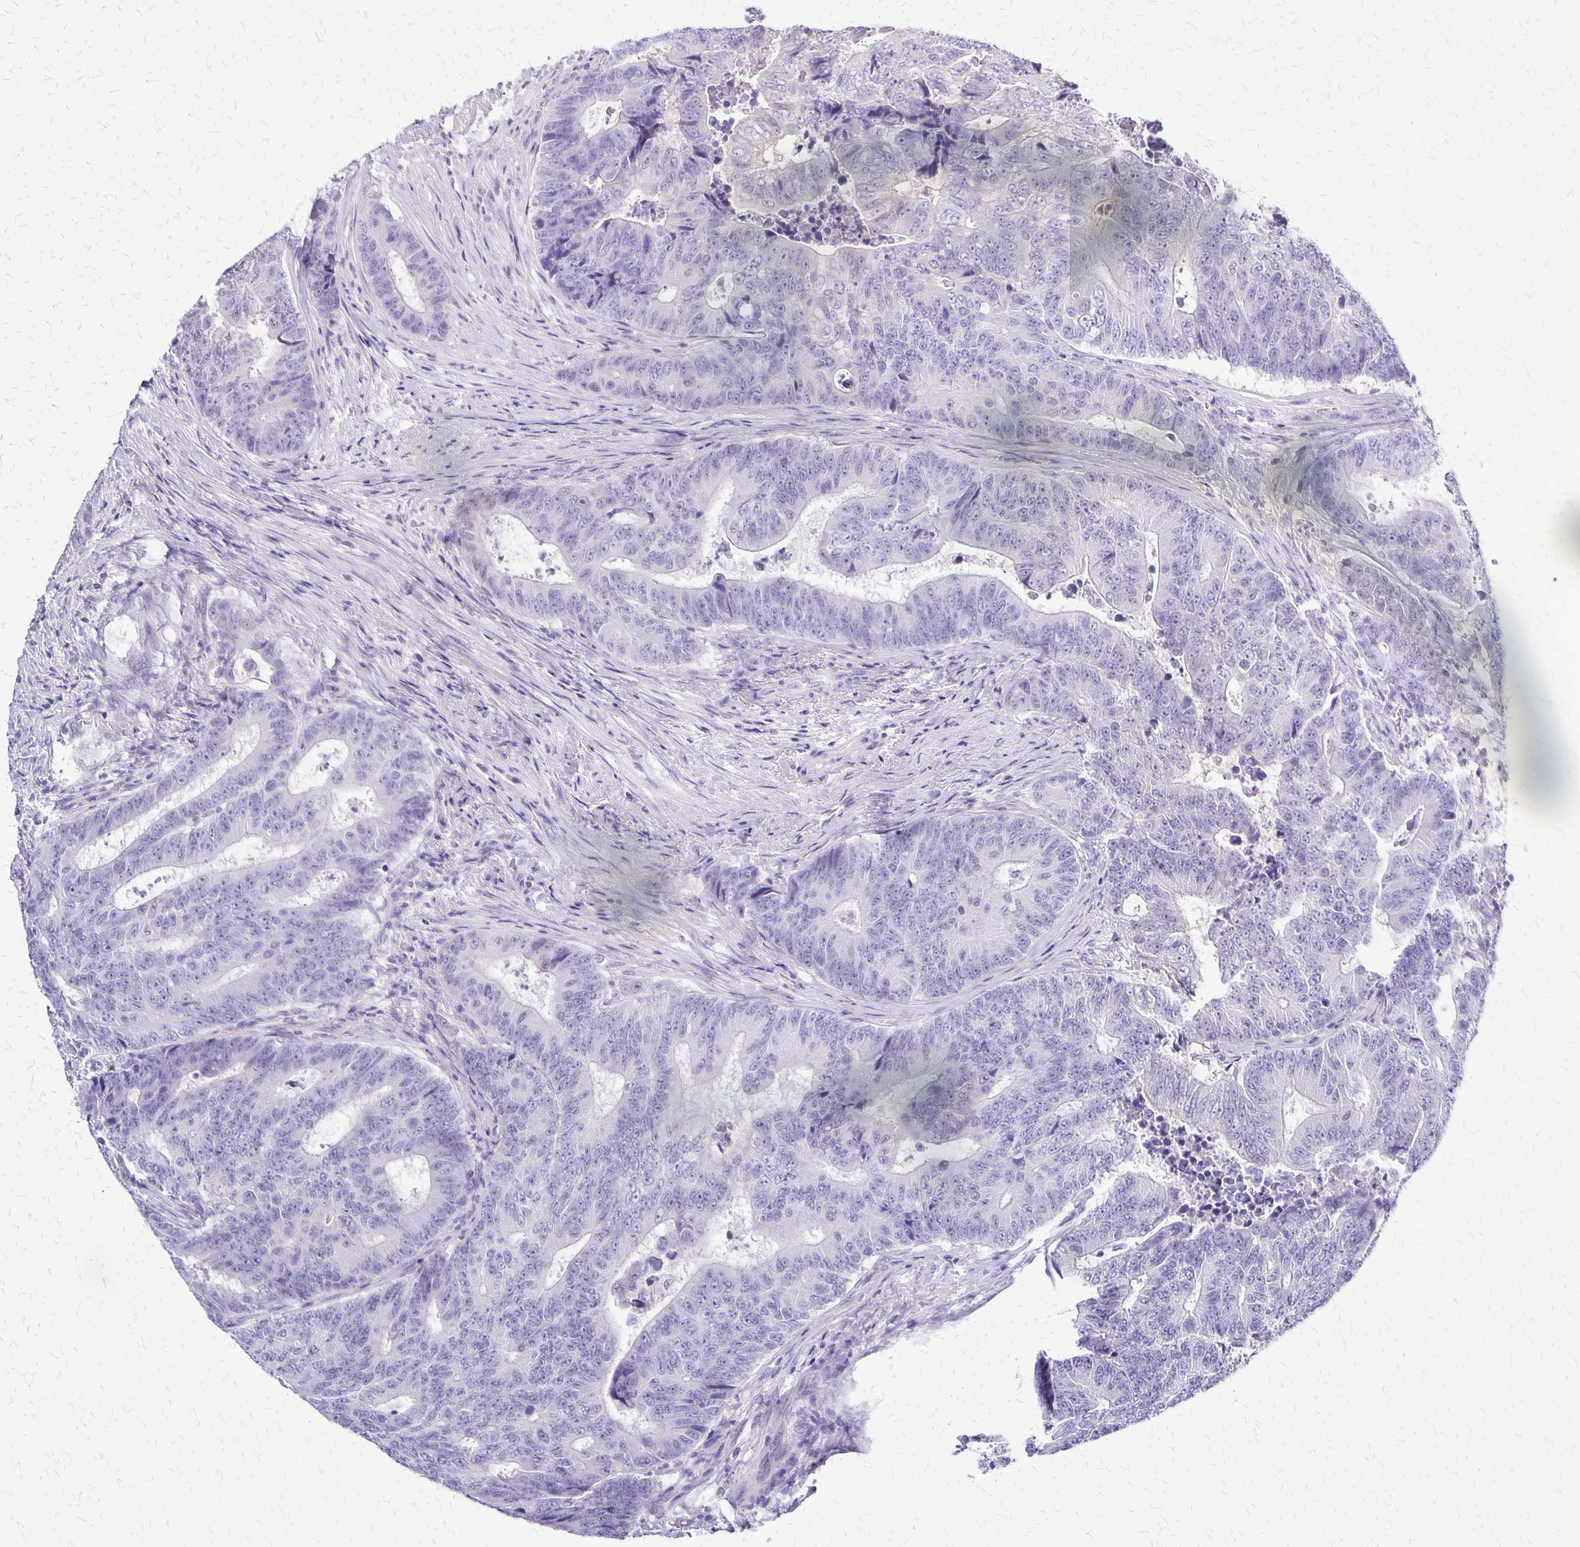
{"staining": {"intensity": "negative", "quantity": "none", "location": "none"}, "tissue": "colorectal cancer", "cell_type": "Tumor cells", "image_type": "cancer", "snomed": [{"axis": "morphology", "description": "Adenocarcinoma, NOS"}, {"axis": "topography", "description": "Colon"}], "caption": "Human colorectal adenocarcinoma stained for a protein using IHC displays no positivity in tumor cells.", "gene": "SI", "patient": {"sex": "female", "age": 48}}